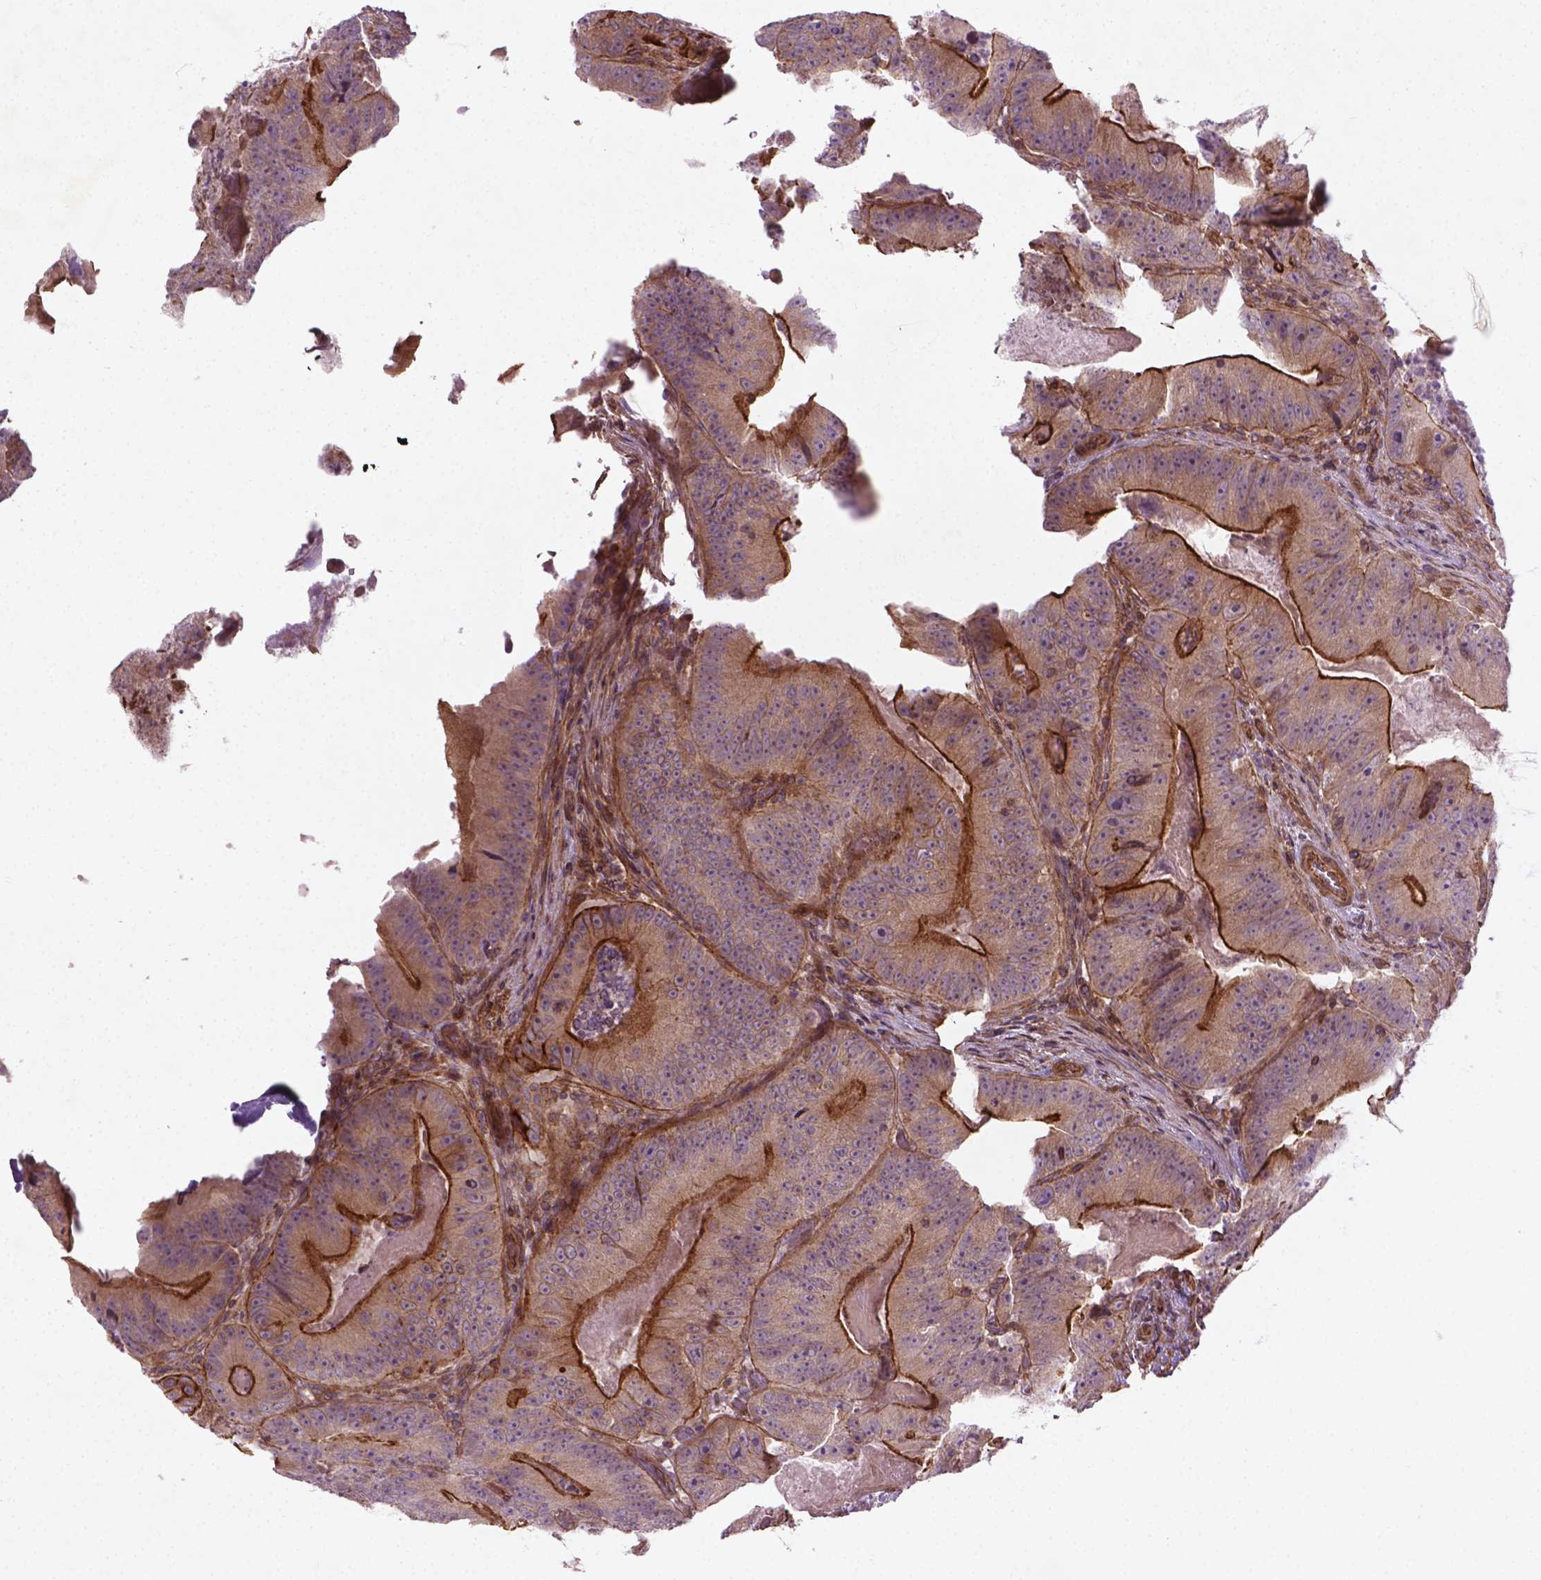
{"staining": {"intensity": "strong", "quantity": "25%-75%", "location": "cytoplasmic/membranous"}, "tissue": "colorectal cancer", "cell_type": "Tumor cells", "image_type": "cancer", "snomed": [{"axis": "morphology", "description": "Adenocarcinoma, NOS"}, {"axis": "topography", "description": "Colon"}], "caption": "The micrograph displays staining of colorectal cancer, revealing strong cytoplasmic/membranous protein expression (brown color) within tumor cells.", "gene": "TCHP", "patient": {"sex": "female", "age": 86}}